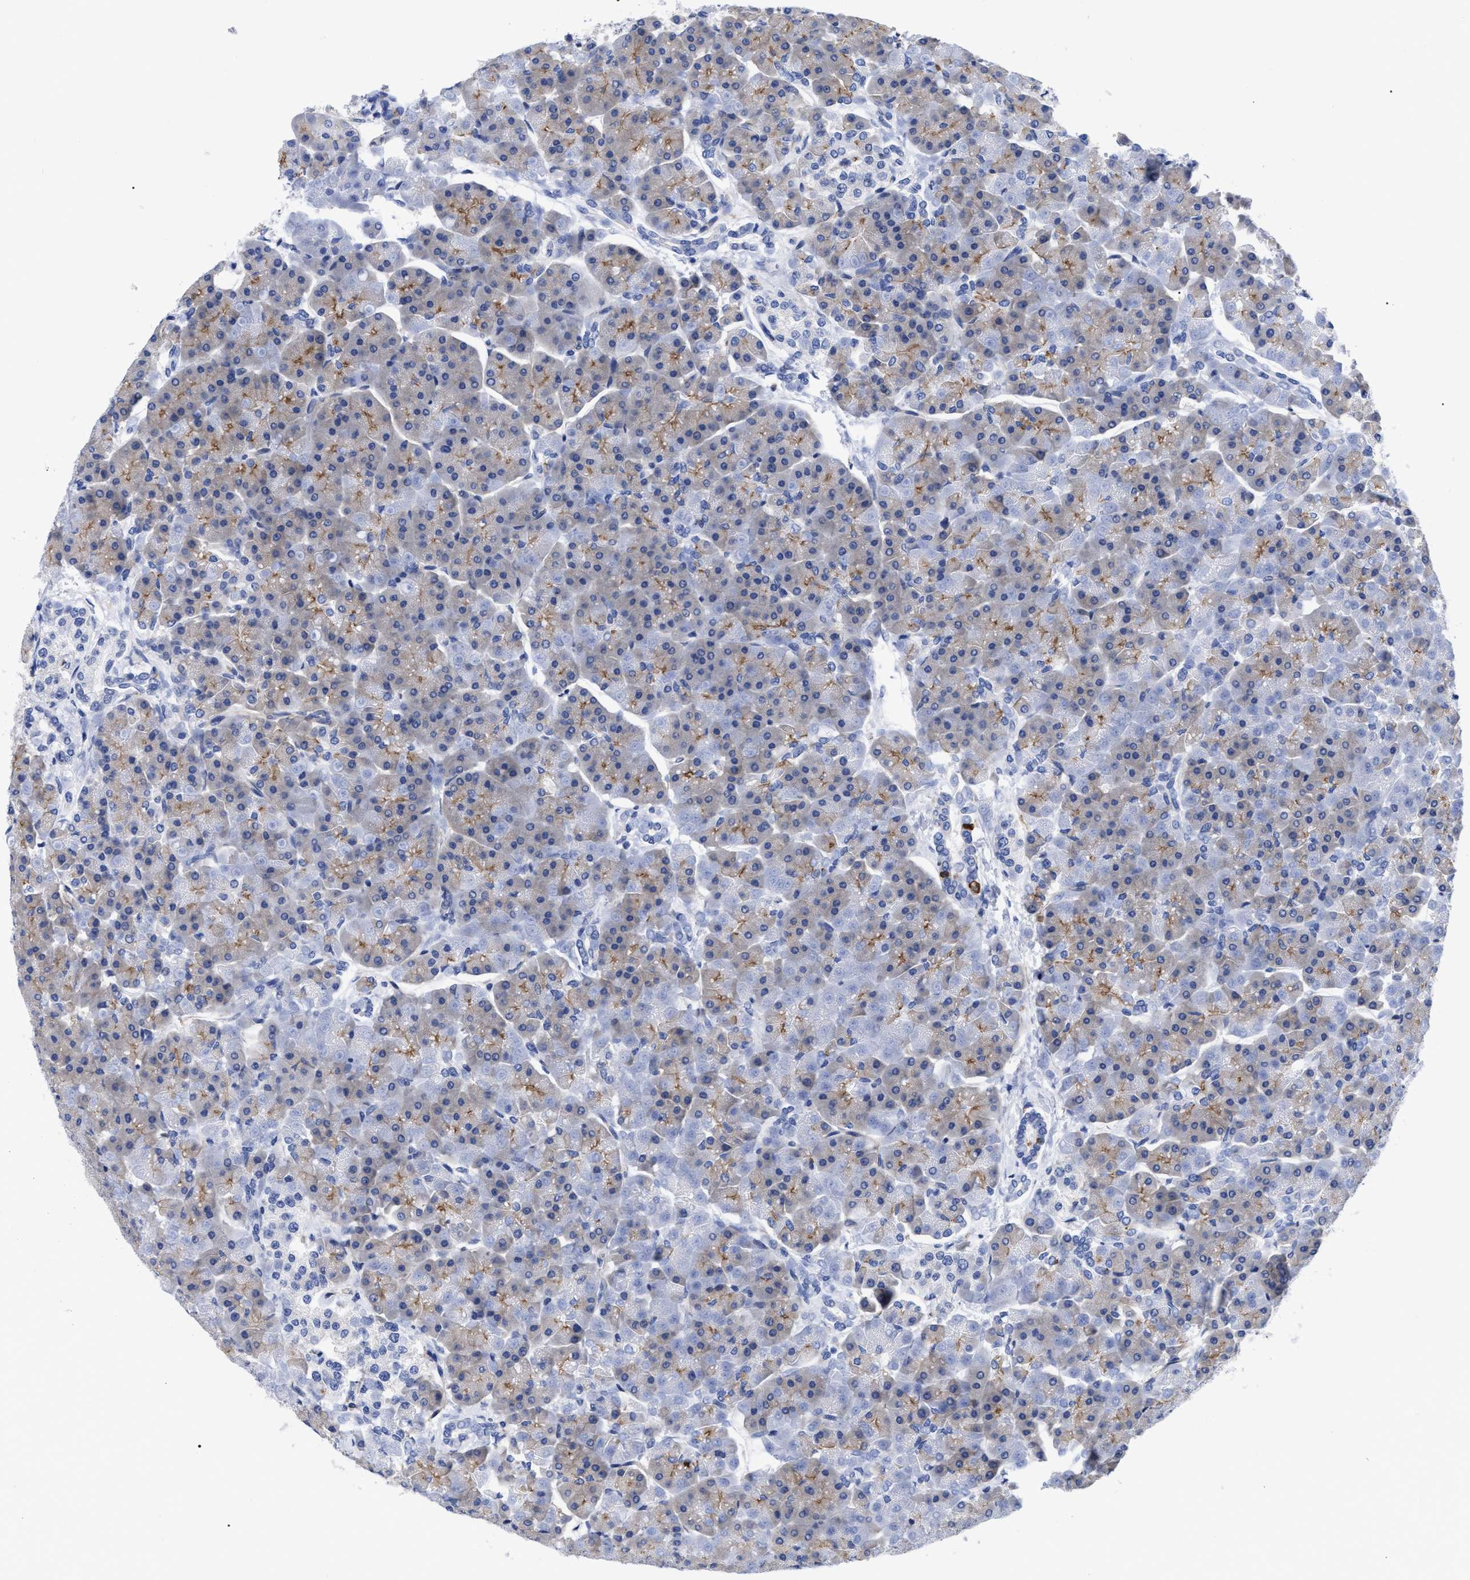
{"staining": {"intensity": "moderate", "quantity": ">75%", "location": "cytoplasmic/membranous"}, "tissue": "pancreas", "cell_type": "Exocrine glandular cells", "image_type": "normal", "snomed": [{"axis": "morphology", "description": "Normal tissue, NOS"}, {"axis": "topography", "description": "Pancreas"}], "caption": "Immunohistochemical staining of normal human pancreas shows moderate cytoplasmic/membranous protein expression in about >75% of exocrine glandular cells.", "gene": "IRAG2", "patient": {"sex": "female", "age": 70}}